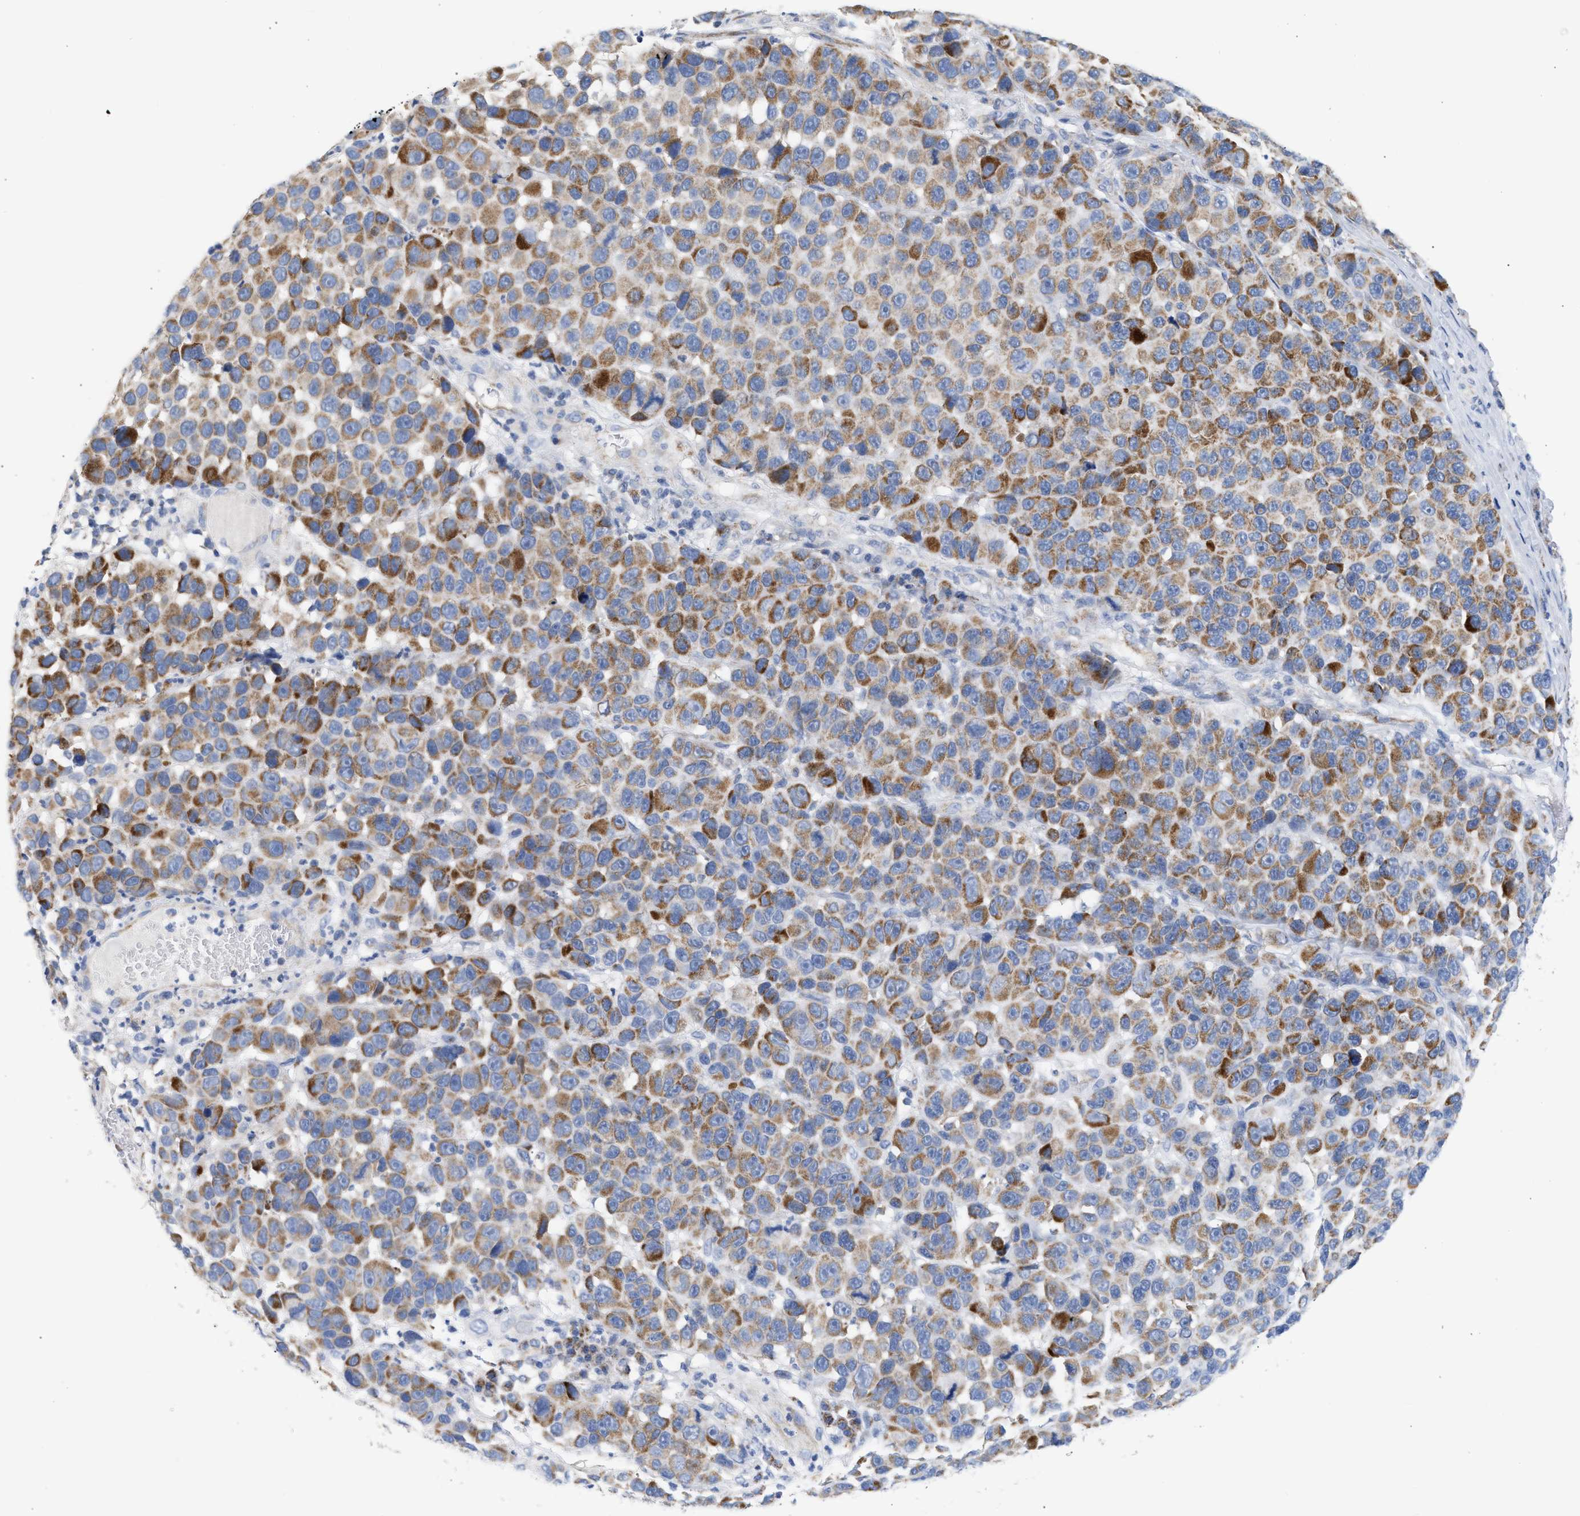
{"staining": {"intensity": "moderate", "quantity": ">75%", "location": "cytoplasmic/membranous"}, "tissue": "melanoma", "cell_type": "Tumor cells", "image_type": "cancer", "snomed": [{"axis": "morphology", "description": "Malignant melanoma, NOS"}, {"axis": "topography", "description": "Skin"}], "caption": "Moderate cytoplasmic/membranous staining is appreciated in about >75% of tumor cells in melanoma.", "gene": "ACOT13", "patient": {"sex": "male", "age": 53}}